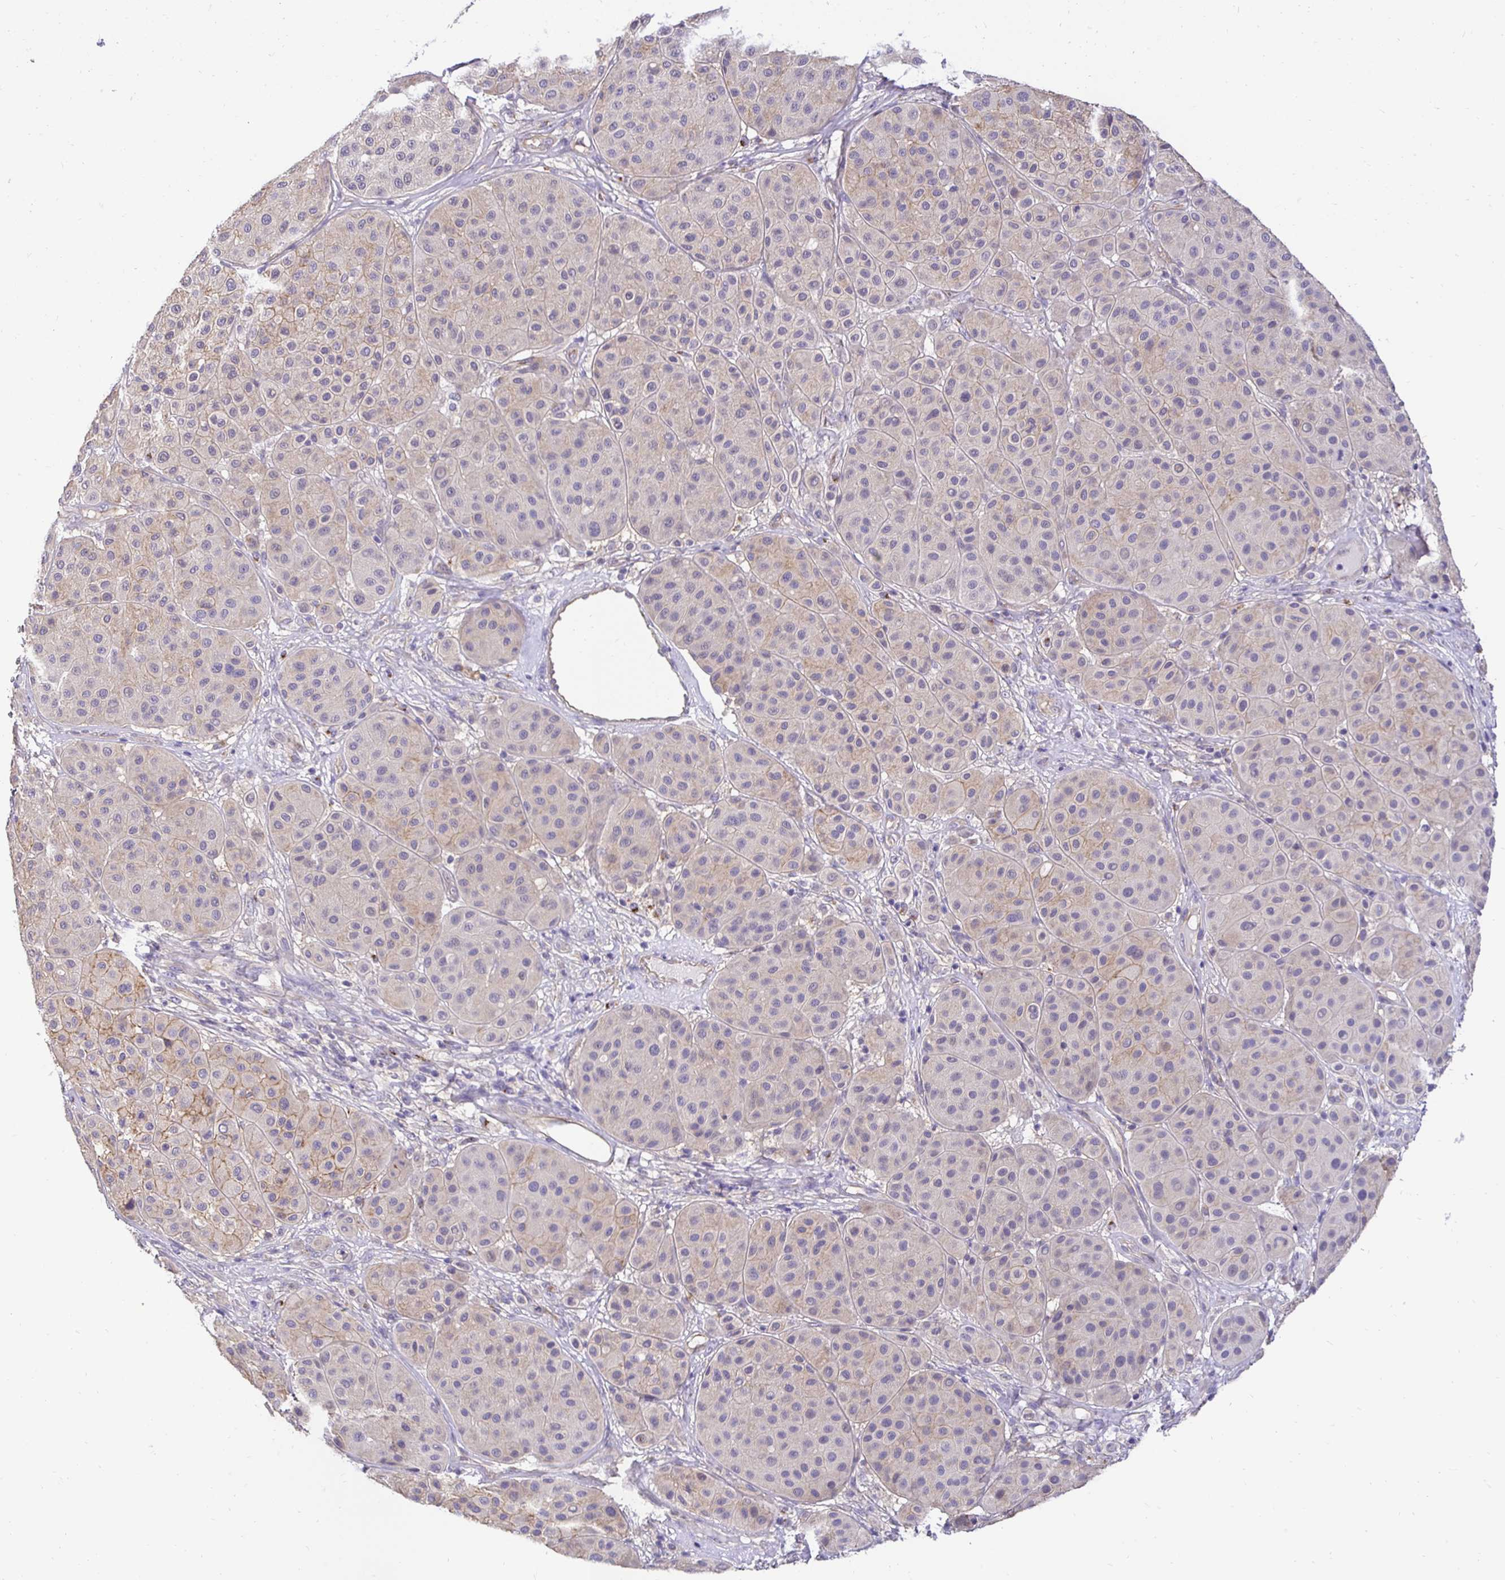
{"staining": {"intensity": "negative", "quantity": "none", "location": "none"}, "tissue": "melanoma", "cell_type": "Tumor cells", "image_type": "cancer", "snomed": [{"axis": "morphology", "description": "Malignant melanoma, Metastatic site"}, {"axis": "topography", "description": "Smooth muscle"}], "caption": "IHC photomicrograph of human melanoma stained for a protein (brown), which shows no expression in tumor cells.", "gene": "SLC9A1", "patient": {"sex": "male", "age": 41}}